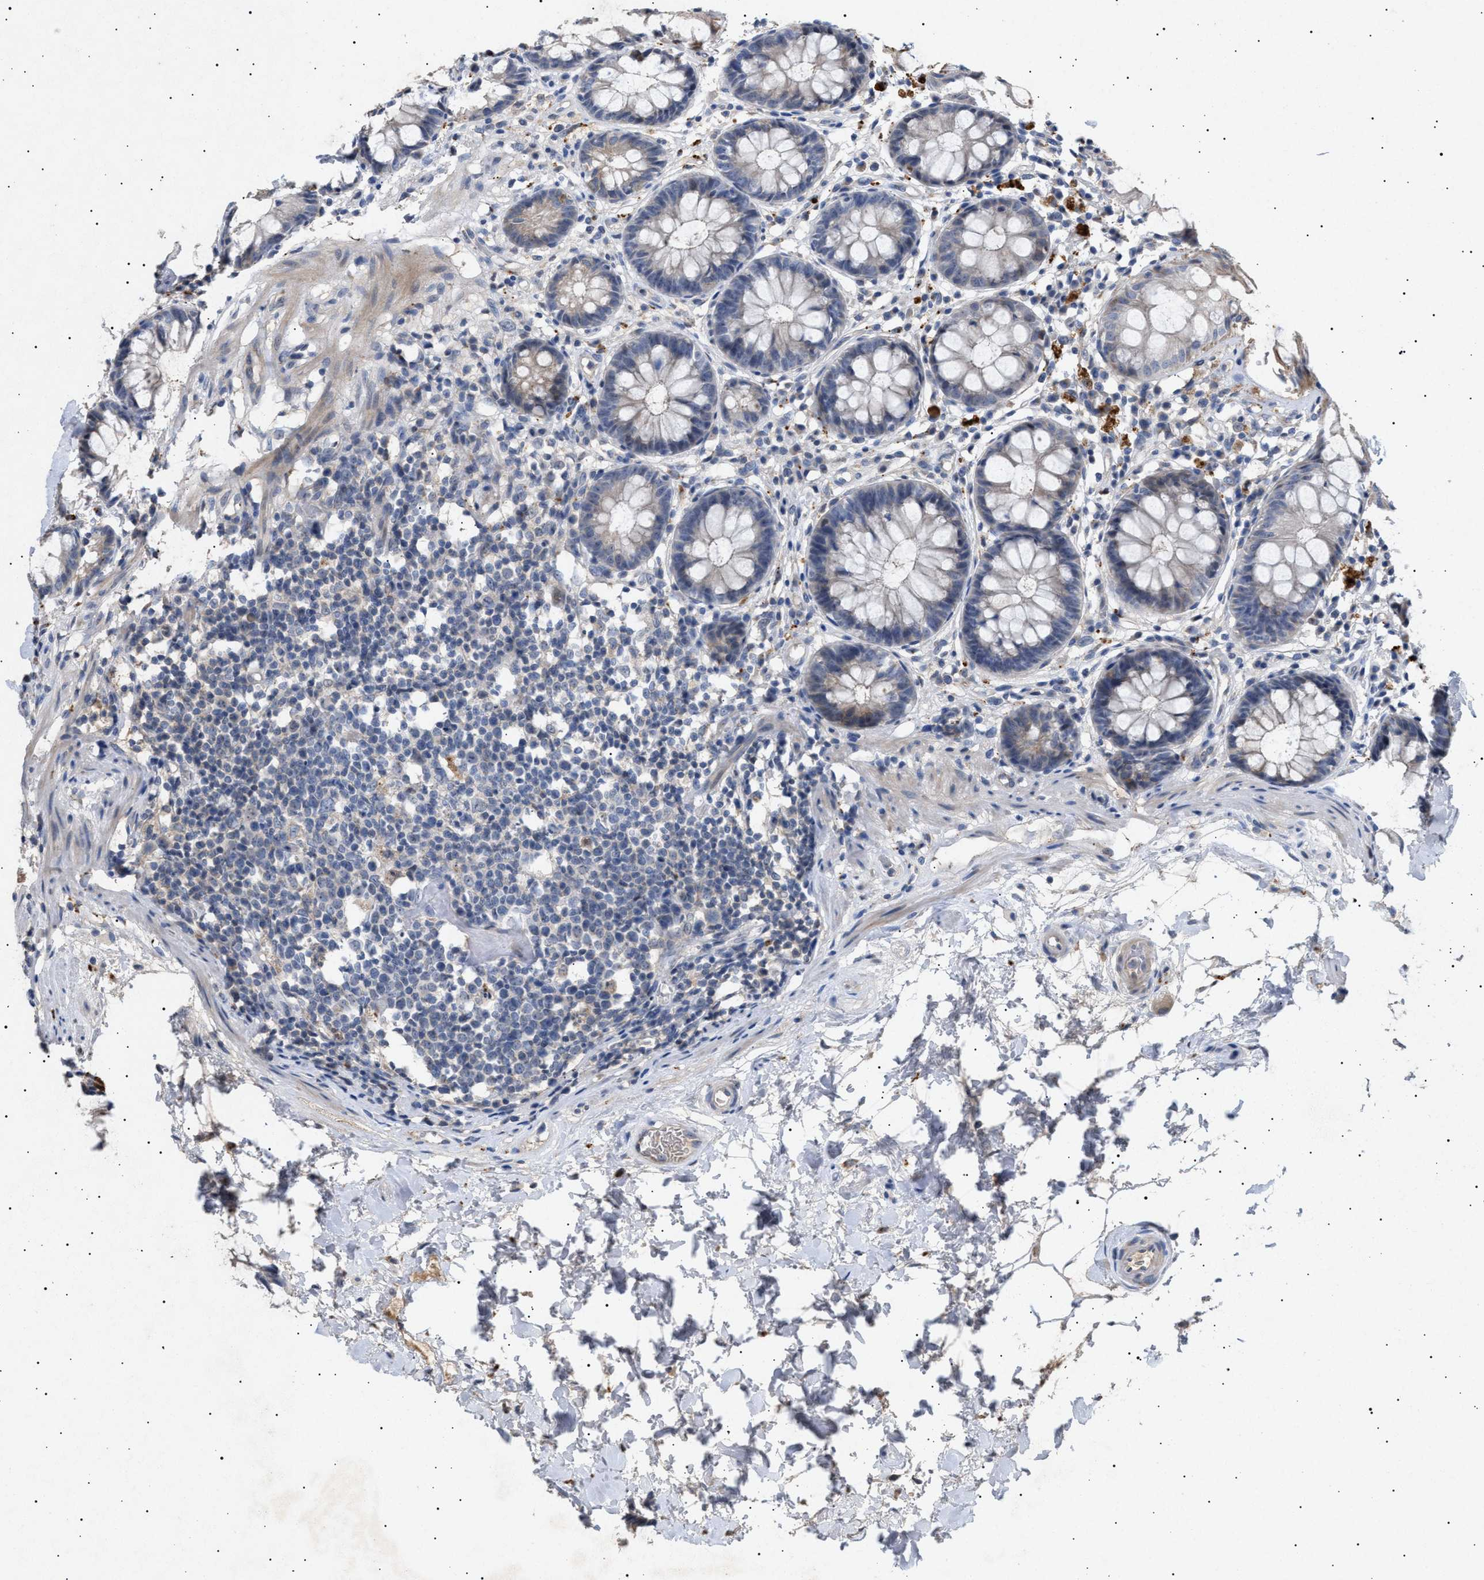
{"staining": {"intensity": "weak", "quantity": "25%-75%", "location": "cytoplasmic/membranous"}, "tissue": "rectum", "cell_type": "Glandular cells", "image_type": "normal", "snomed": [{"axis": "morphology", "description": "Normal tissue, NOS"}, {"axis": "topography", "description": "Rectum"}], "caption": "A histopathology image of human rectum stained for a protein reveals weak cytoplasmic/membranous brown staining in glandular cells. The staining was performed using DAB, with brown indicating positive protein expression. Nuclei are stained blue with hematoxylin.", "gene": "SIRT5", "patient": {"sex": "male", "age": 64}}